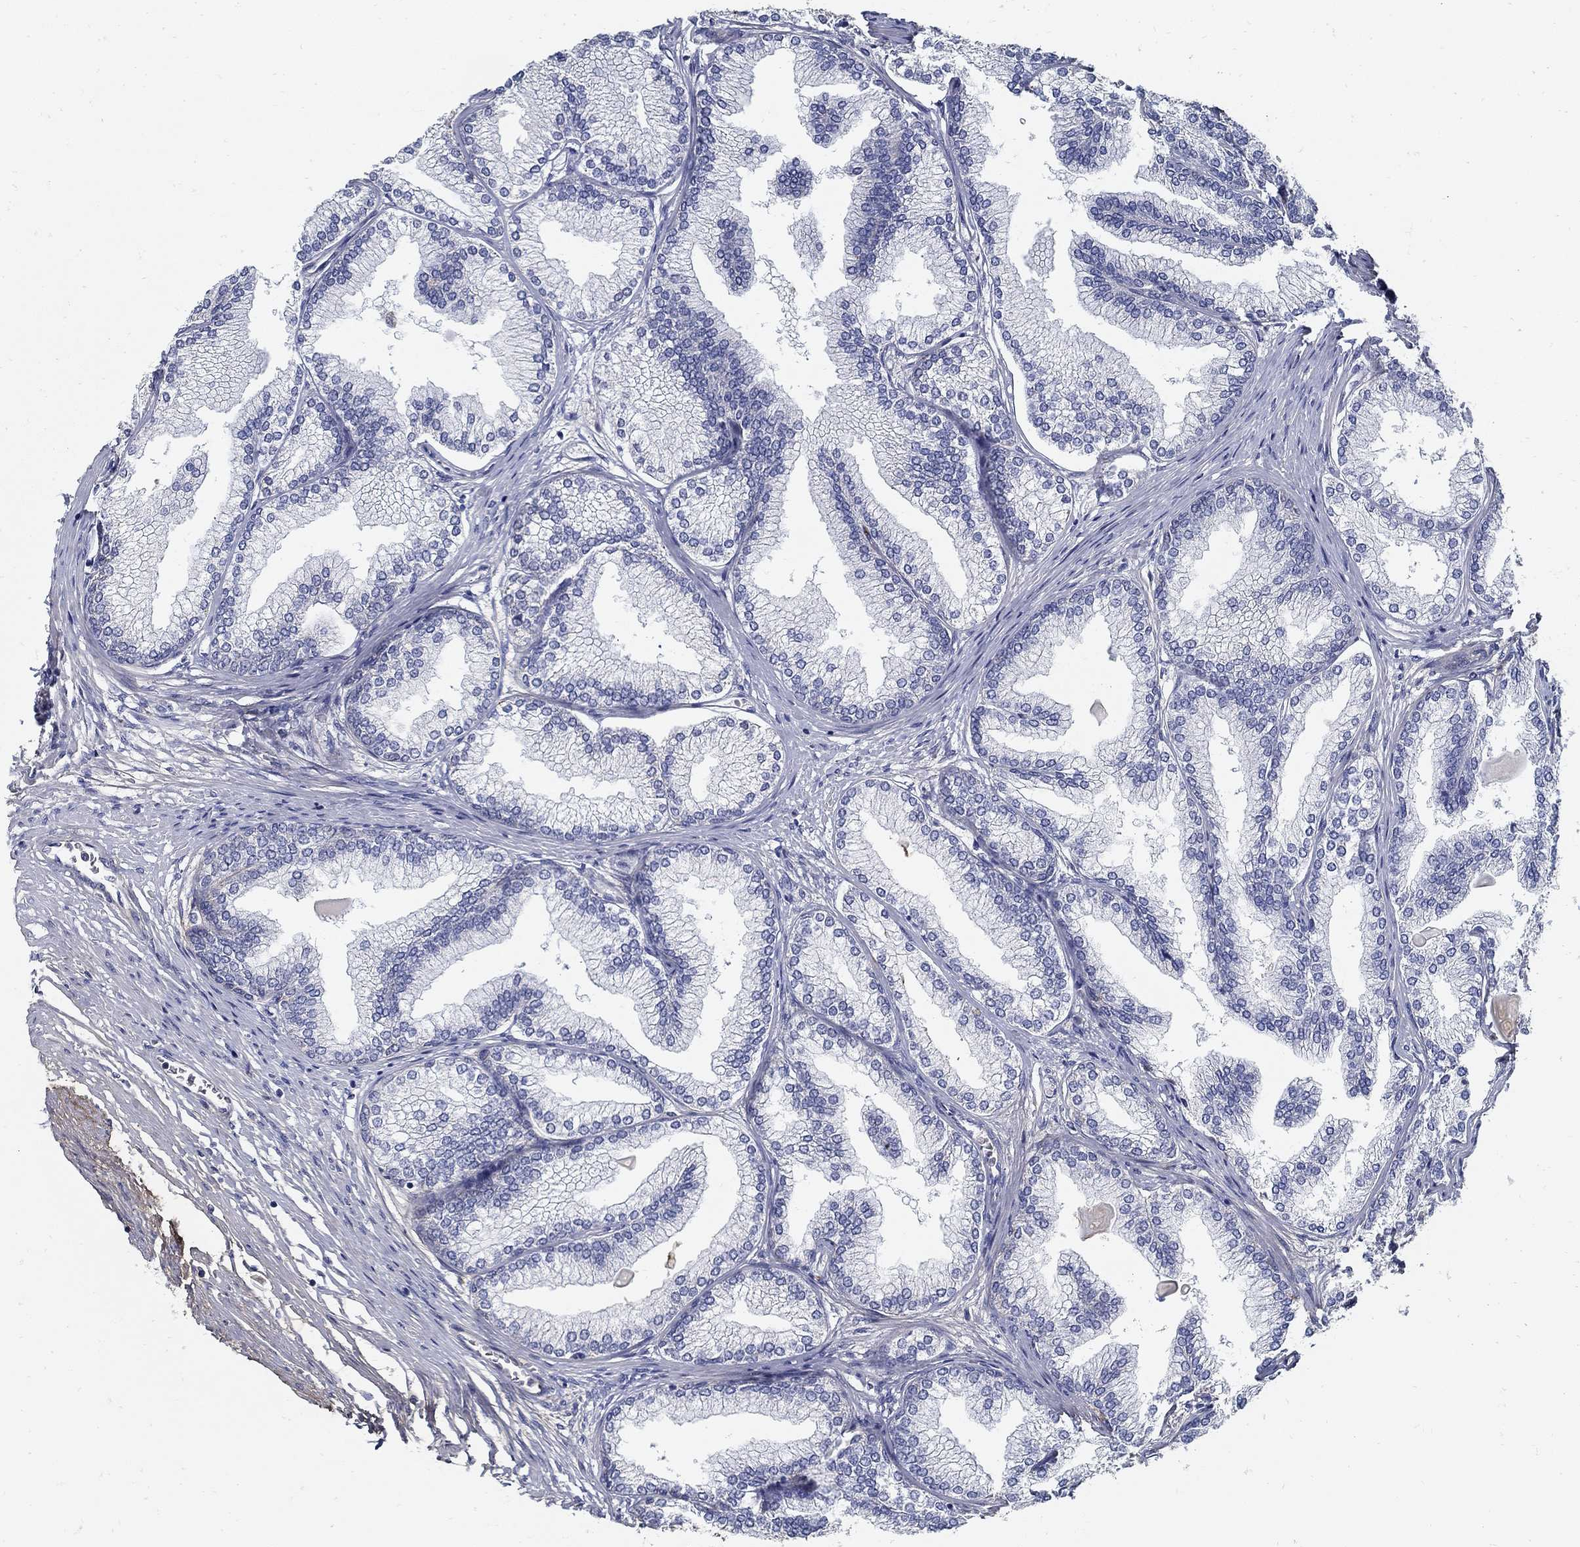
{"staining": {"intensity": "negative", "quantity": "none", "location": "none"}, "tissue": "prostate", "cell_type": "Glandular cells", "image_type": "normal", "snomed": [{"axis": "morphology", "description": "Normal tissue, NOS"}, {"axis": "topography", "description": "Prostate"}], "caption": "Glandular cells show no significant protein expression in benign prostate.", "gene": "TGFBI", "patient": {"sex": "male", "age": 72}}